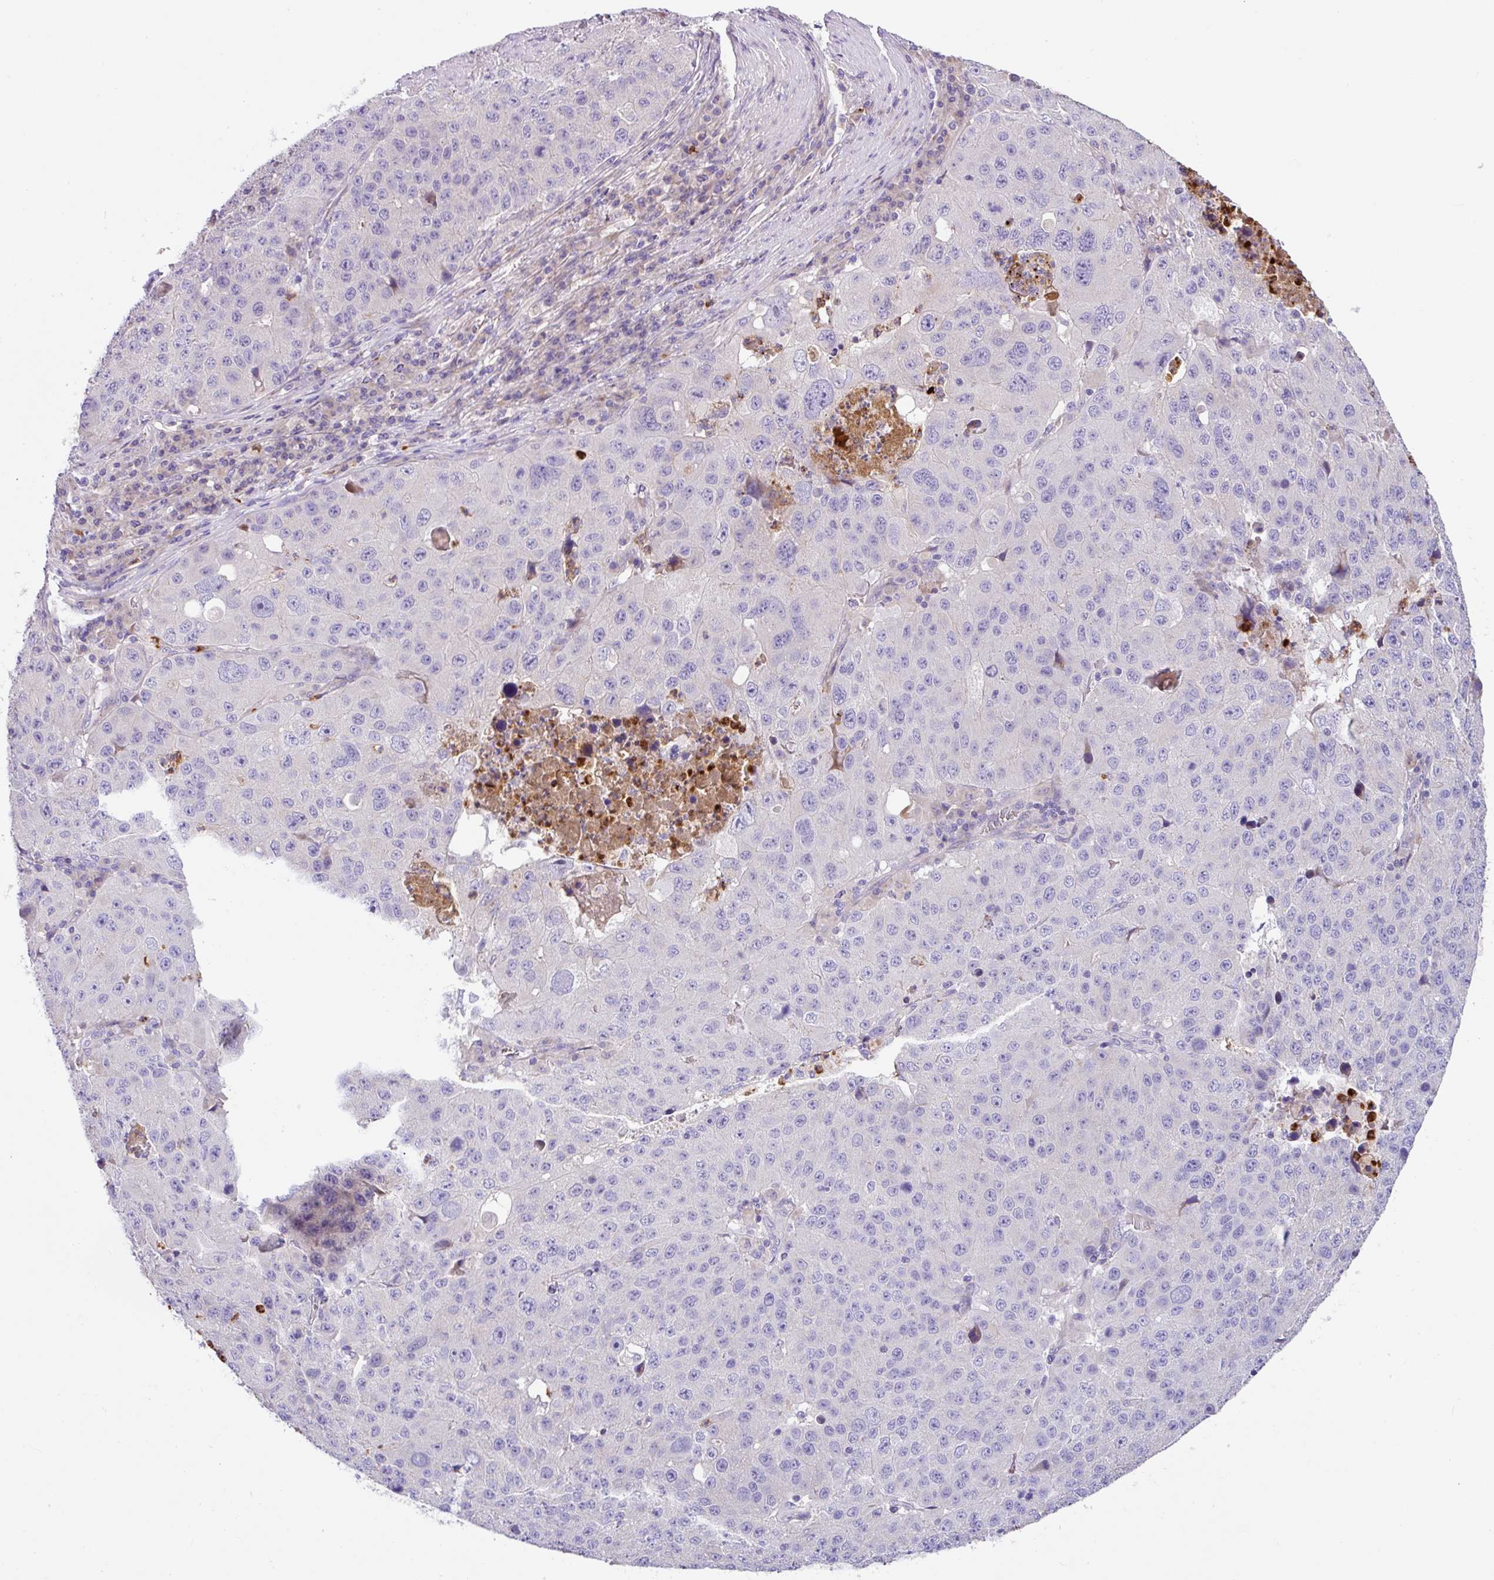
{"staining": {"intensity": "negative", "quantity": "none", "location": "none"}, "tissue": "stomach cancer", "cell_type": "Tumor cells", "image_type": "cancer", "snomed": [{"axis": "morphology", "description": "Adenocarcinoma, NOS"}, {"axis": "topography", "description": "Stomach"}], "caption": "Tumor cells are negative for protein expression in human stomach cancer (adenocarcinoma). (Stains: DAB (3,3'-diaminobenzidine) immunohistochemistry (IHC) with hematoxylin counter stain, Microscopy: brightfield microscopy at high magnification).", "gene": "CRISP3", "patient": {"sex": "male", "age": 71}}